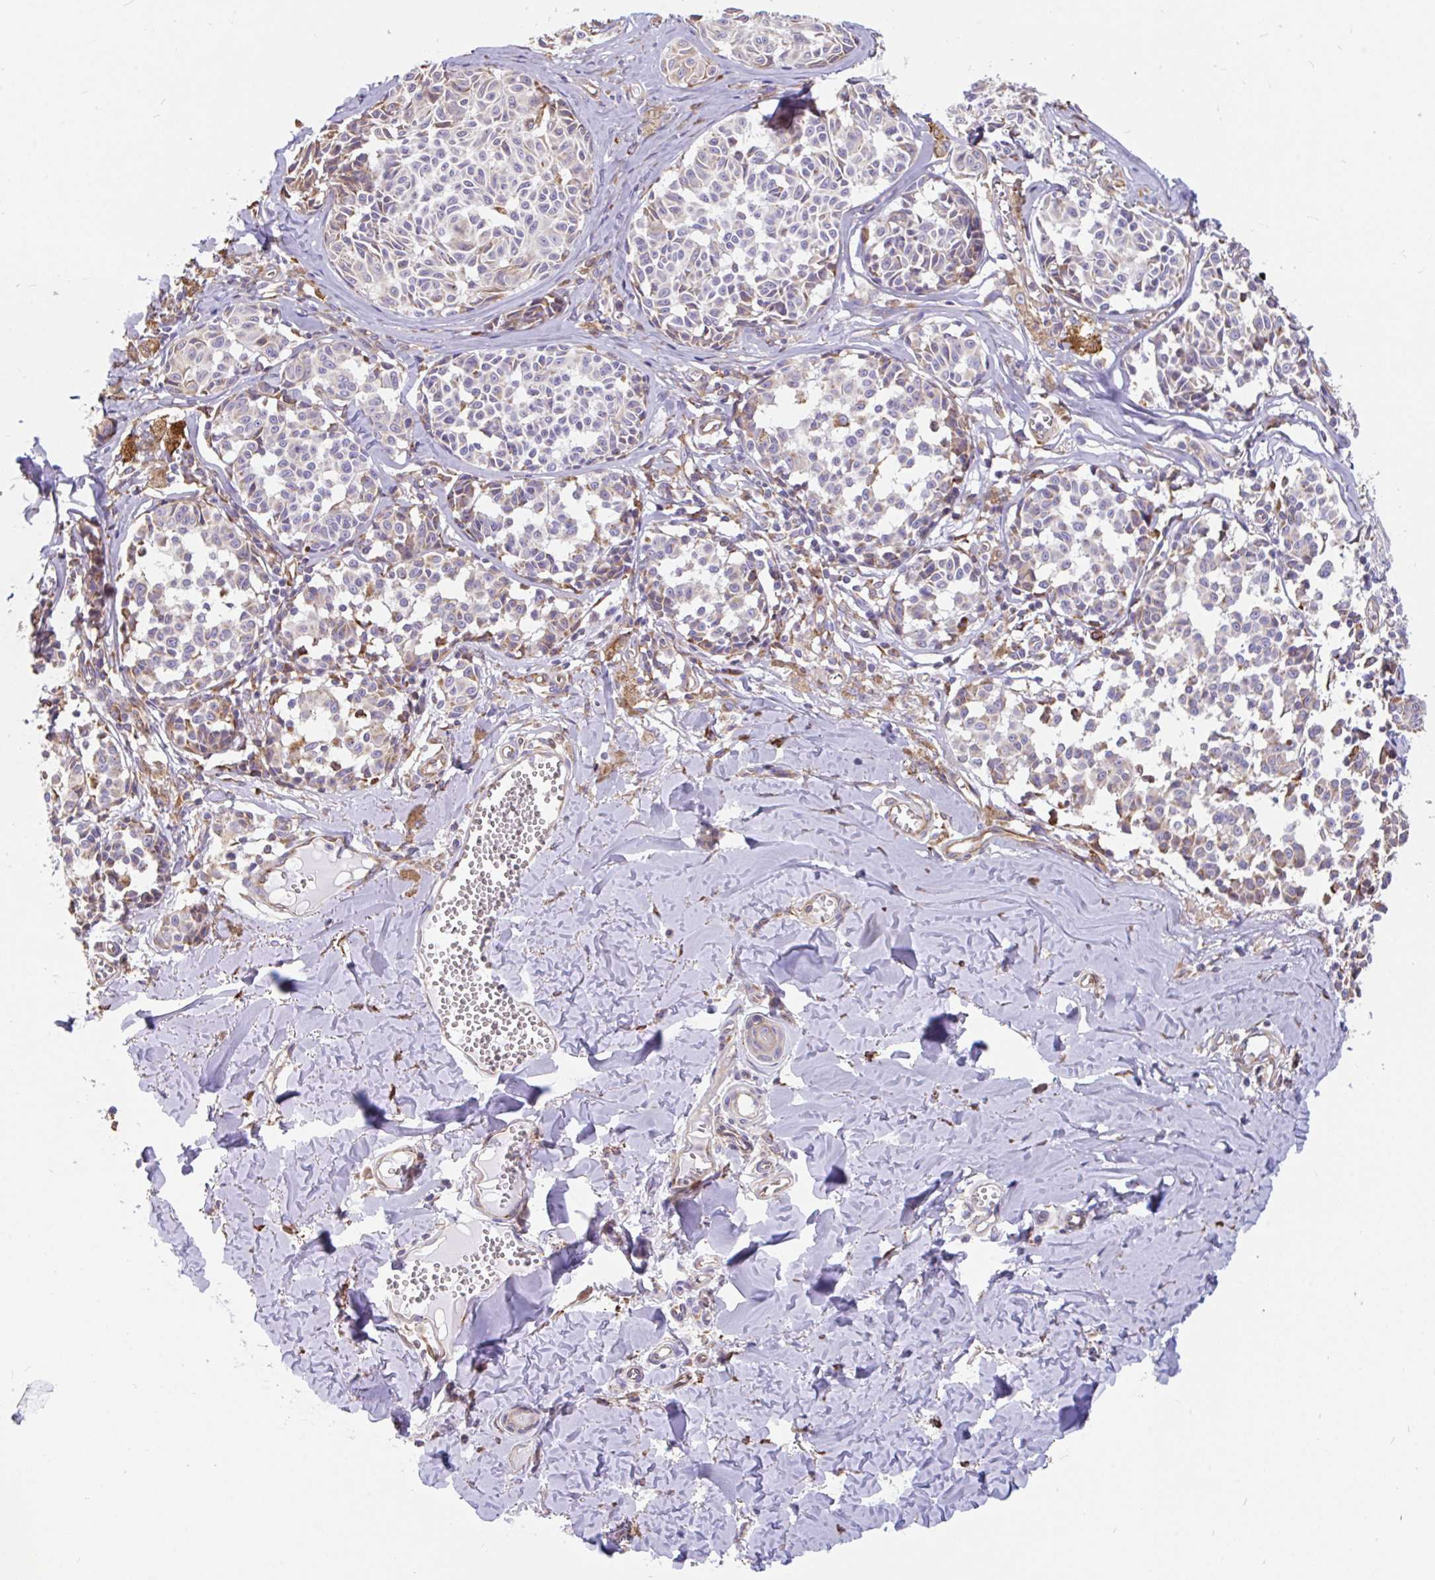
{"staining": {"intensity": "weak", "quantity": "<25%", "location": "cytoplasmic/membranous"}, "tissue": "melanoma", "cell_type": "Tumor cells", "image_type": "cancer", "snomed": [{"axis": "morphology", "description": "Malignant melanoma, NOS"}, {"axis": "topography", "description": "Skin"}], "caption": "The image displays no significant positivity in tumor cells of melanoma. (Brightfield microscopy of DAB (3,3'-diaminobenzidine) IHC at high magnification).", "gene": "EML5", "patient": {"sex": "female", "age": 43}}